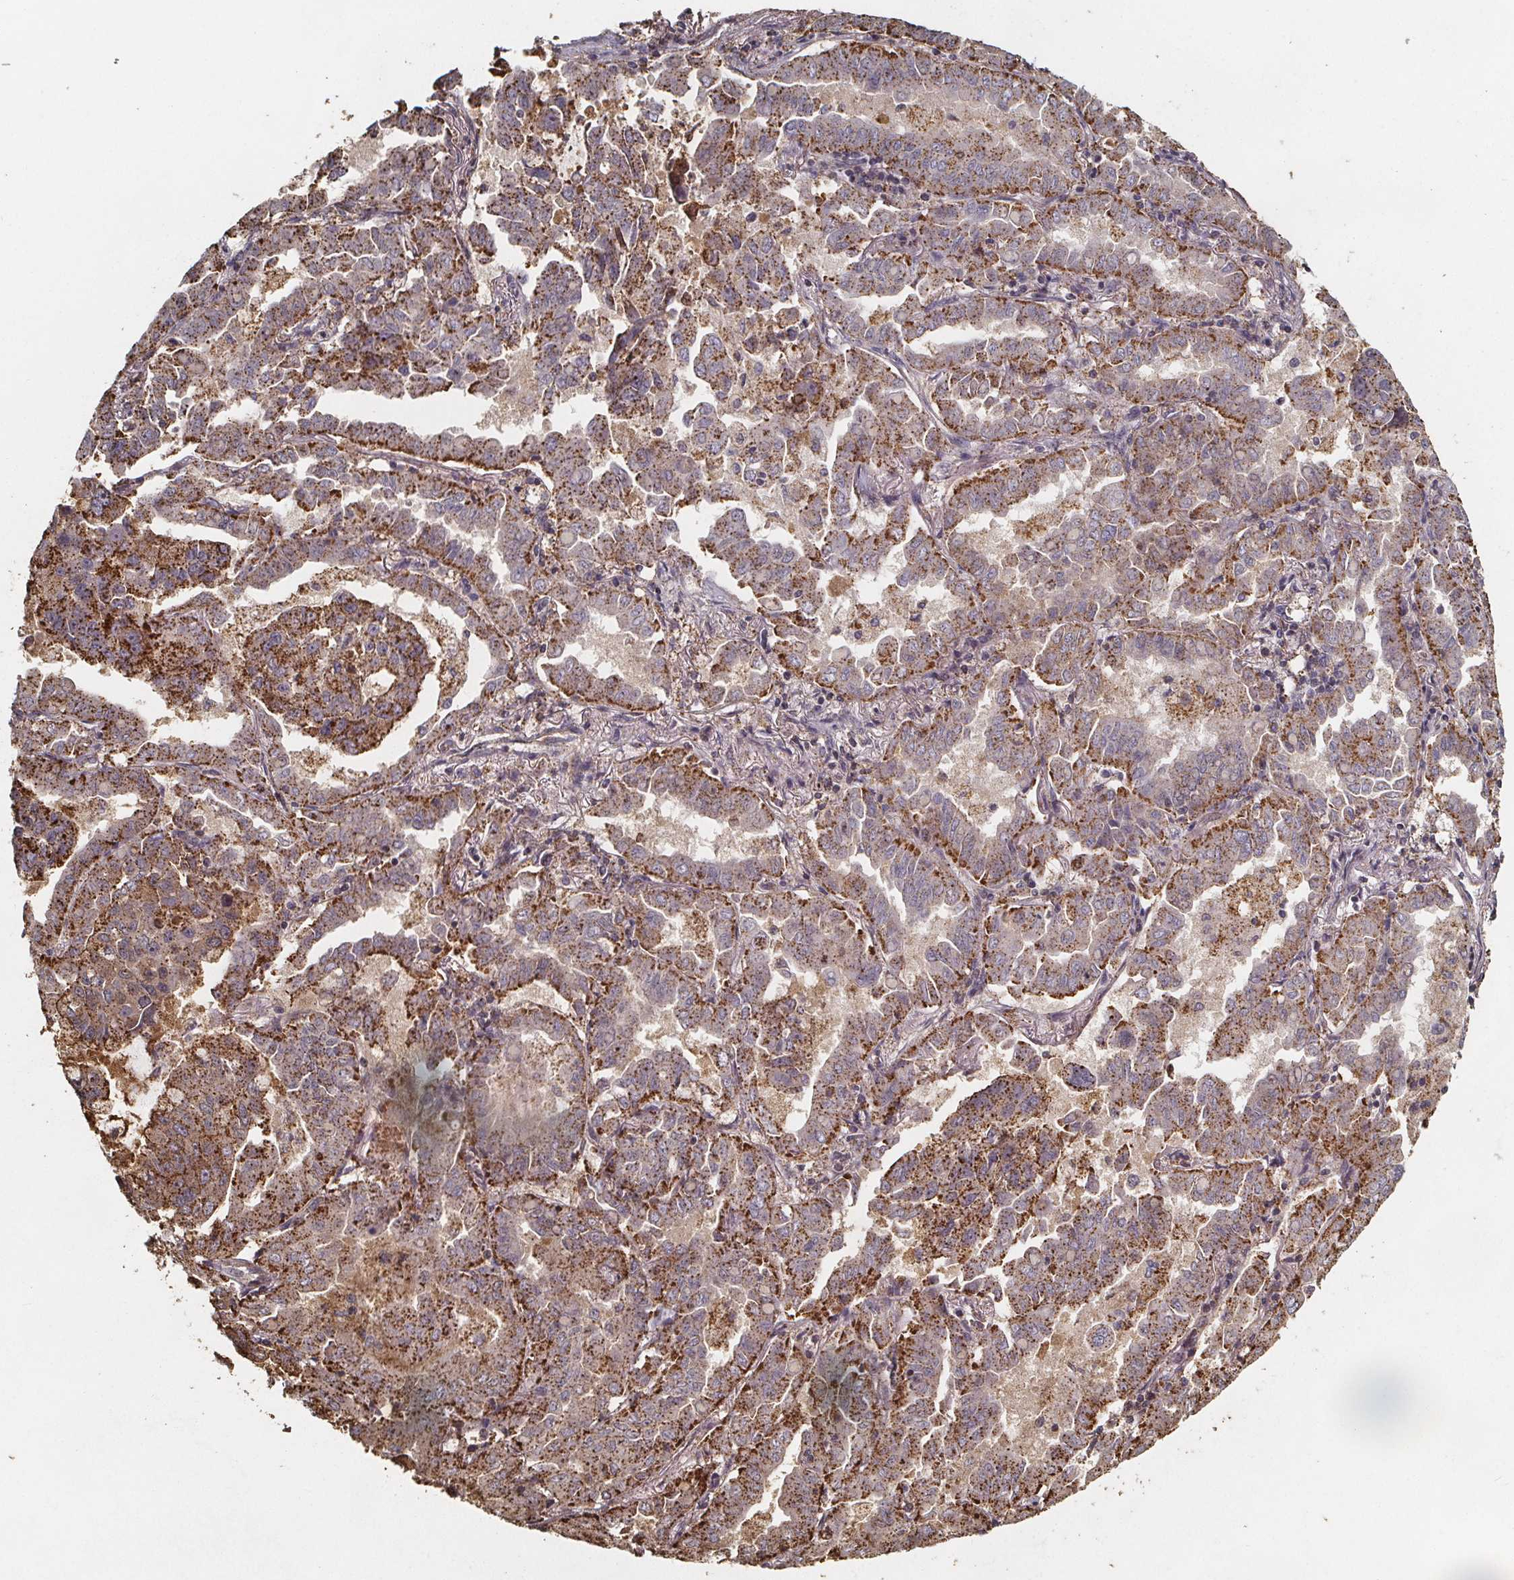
{"staining": {"intensity": "moderate", "quantity": ">75%", "location": "cytoplasmic/membranous"}, "tissue": "lung cancer", "cell_type": "Tumor cells", "image_type": "cancer", "snomed": [{"axis": "morphology", "description": "Adenocarcinoma, NOS"}, {"axis": "topography", "description": "Lung"}], "caption": "Moderate cytoplasmic/membranous positivity is identified in approximately >75% of tumor cells in lung cancer.", "gene": "ZNF879", "patient": {"sex": "male", "age": 64}}